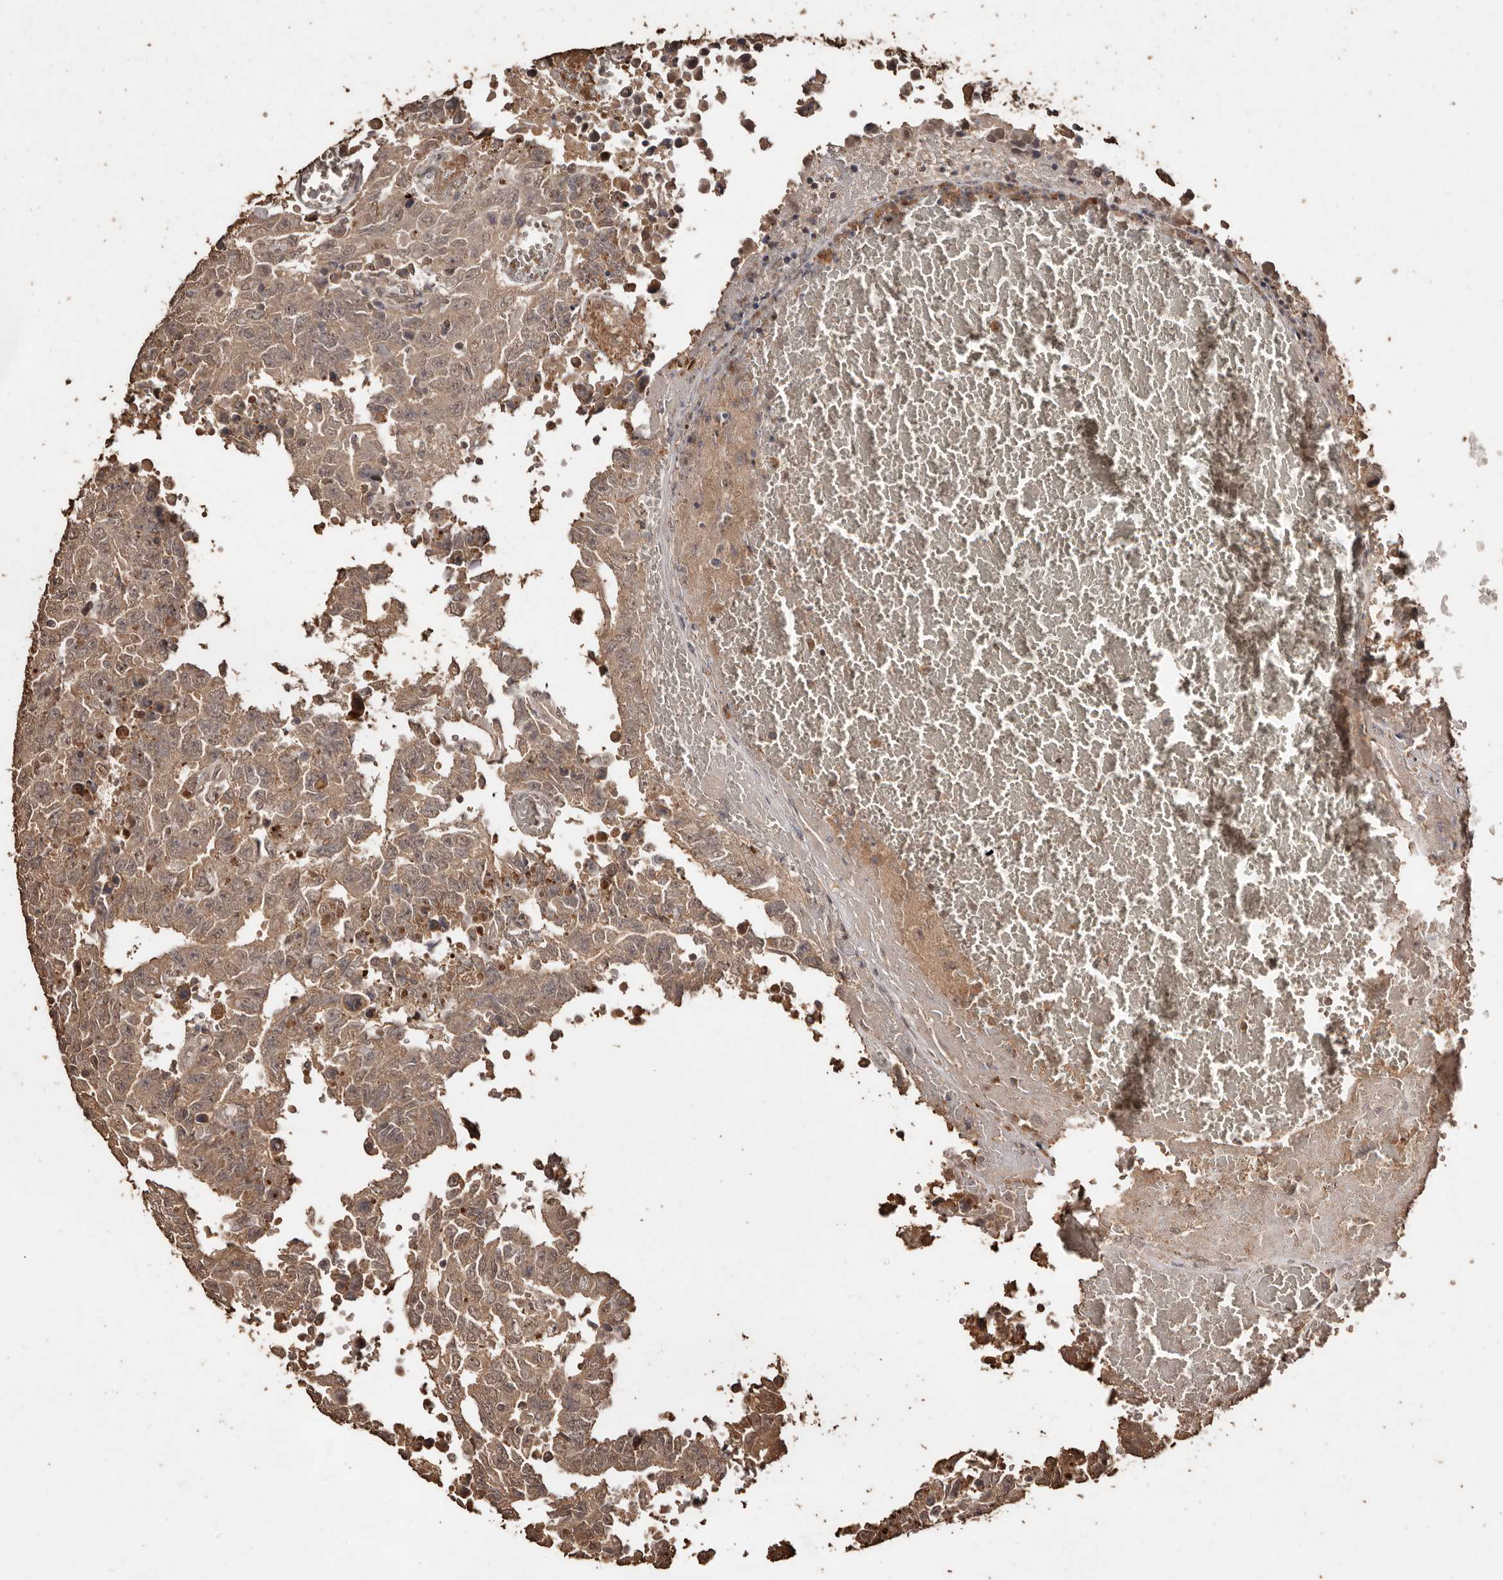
{"staining": {"intensity": "moderate", "quantity": ">75%", "location": "cytoplasmic/membranous"}, "tissue": "testis cancer", "cell_type": "Tumor cells", "image_type": "cancer", "snomed": [{"axis": "morphology", "description": "Carcinoma, Embryonal, NOS"}, {"axis": "topography", "description": "Testis"}], "caption": "Immunohistochemistry (DAB (3,3'-diaminobenzidine)) staining of testis cancer (embryonal carcinoma) demonstrates moderate cytoplasmic/membranous protein staining in approximately >75% of tumor cells. The staining was performed using DAB (3,3'-diaminobenzidine), with brown indicating positive protein expression. Nuclei are stained blue with hematoxylin.", "gene": "PKDCC", "patient": {"sex": "male", "age": 26}}